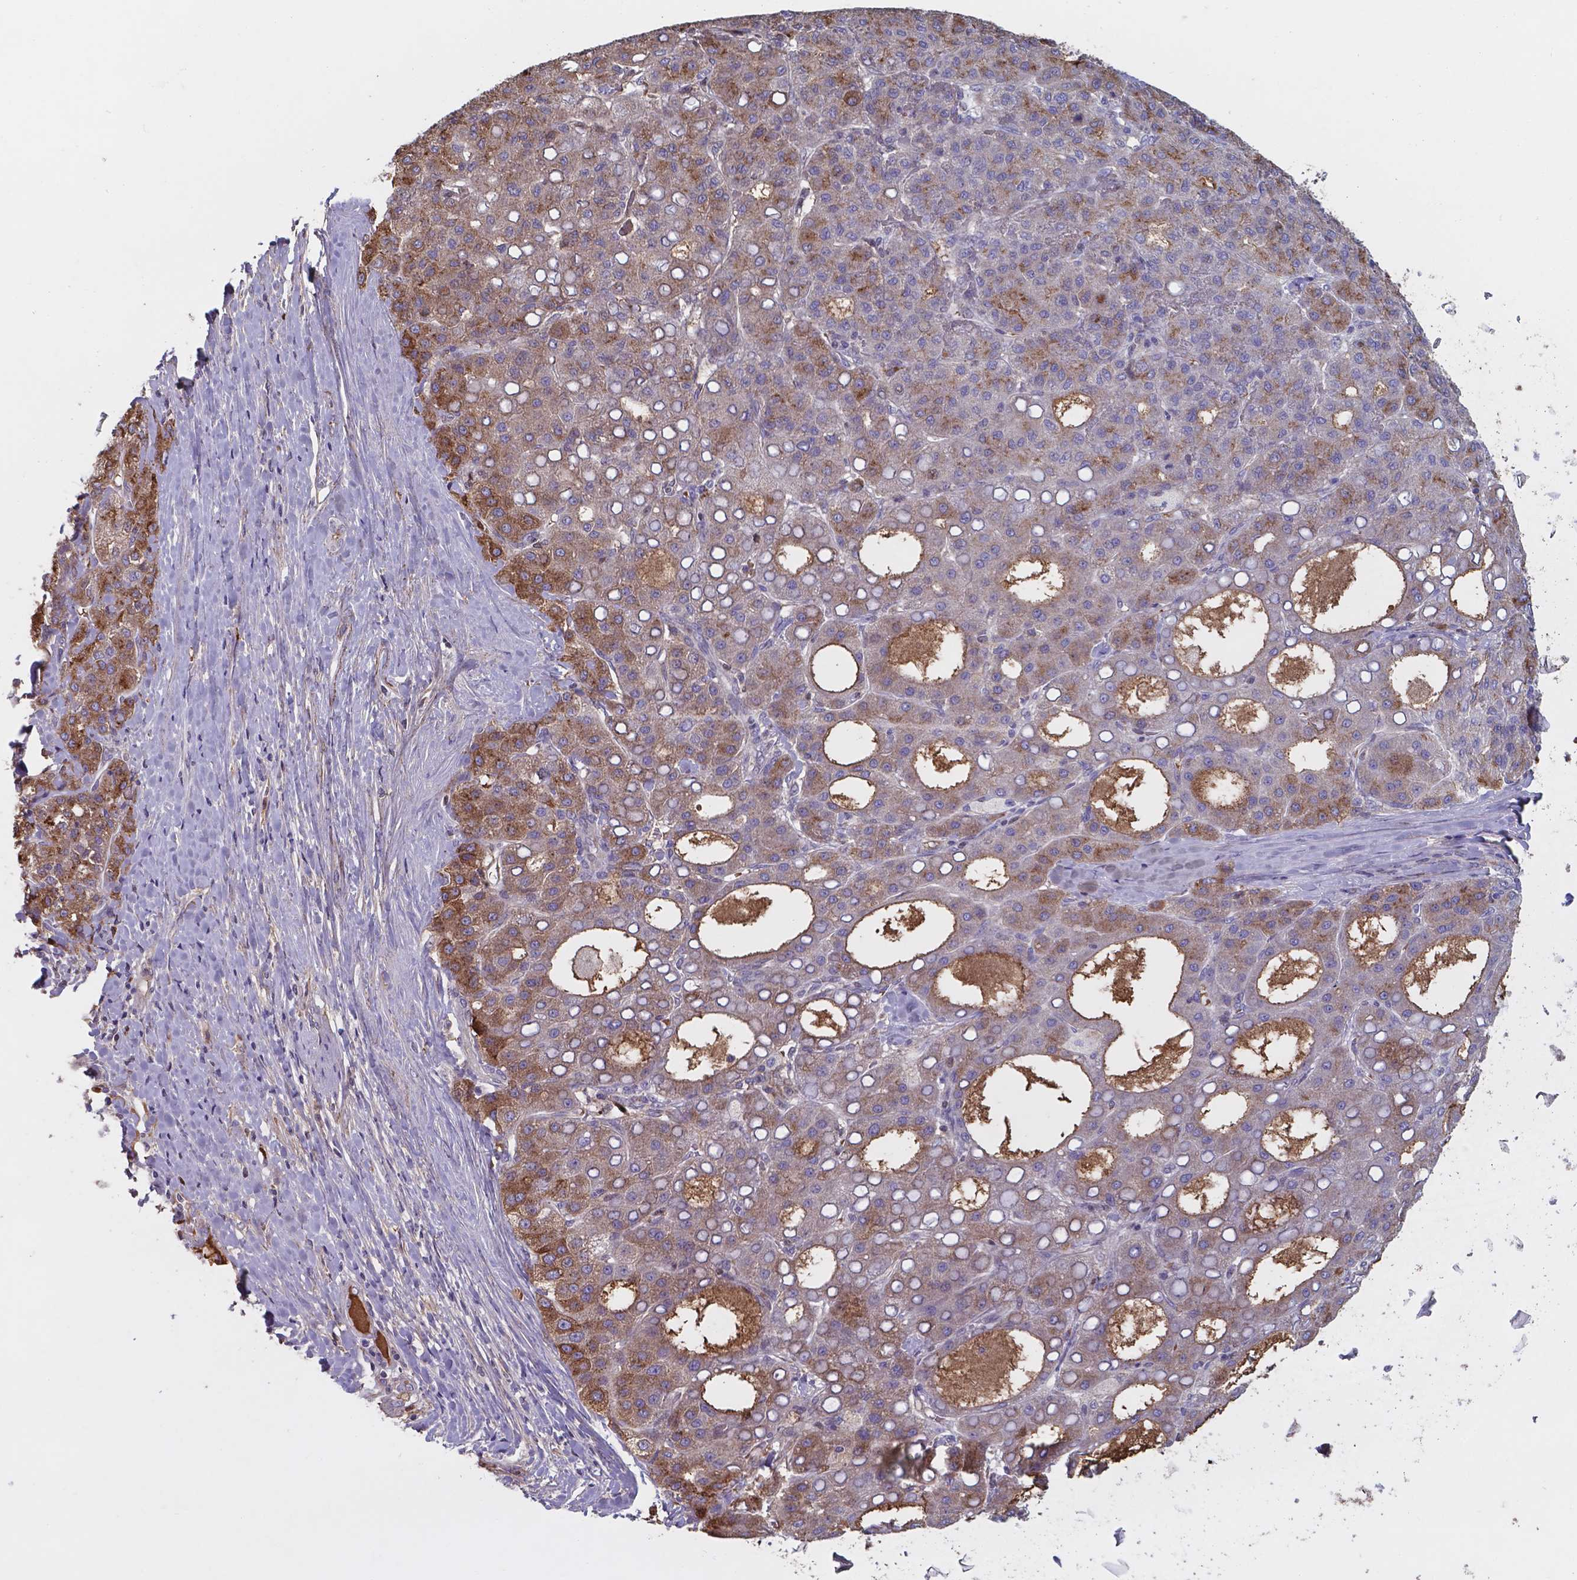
{"staining": {"intensity": "moderate", "quantity": ">75%", "location": "cytoplasmic/membranous"}, "tissue": "liver cancer", "cell_type": "Tumor cells", "image_type": "cancer", "snomed": [{"axis": "morphology", "description": "Carcinoma, Hepatocellular, NOS"}, {"axis": "topography", "description": "Liver"}], "caption": "An image of liver hepatocellular carcinoma stained for a protein displays moderate cytoplasmic/membranous brown staining in tumor cells.", "gene": "SERPINA1", "patient": {"sex": "male", "age": 65}}